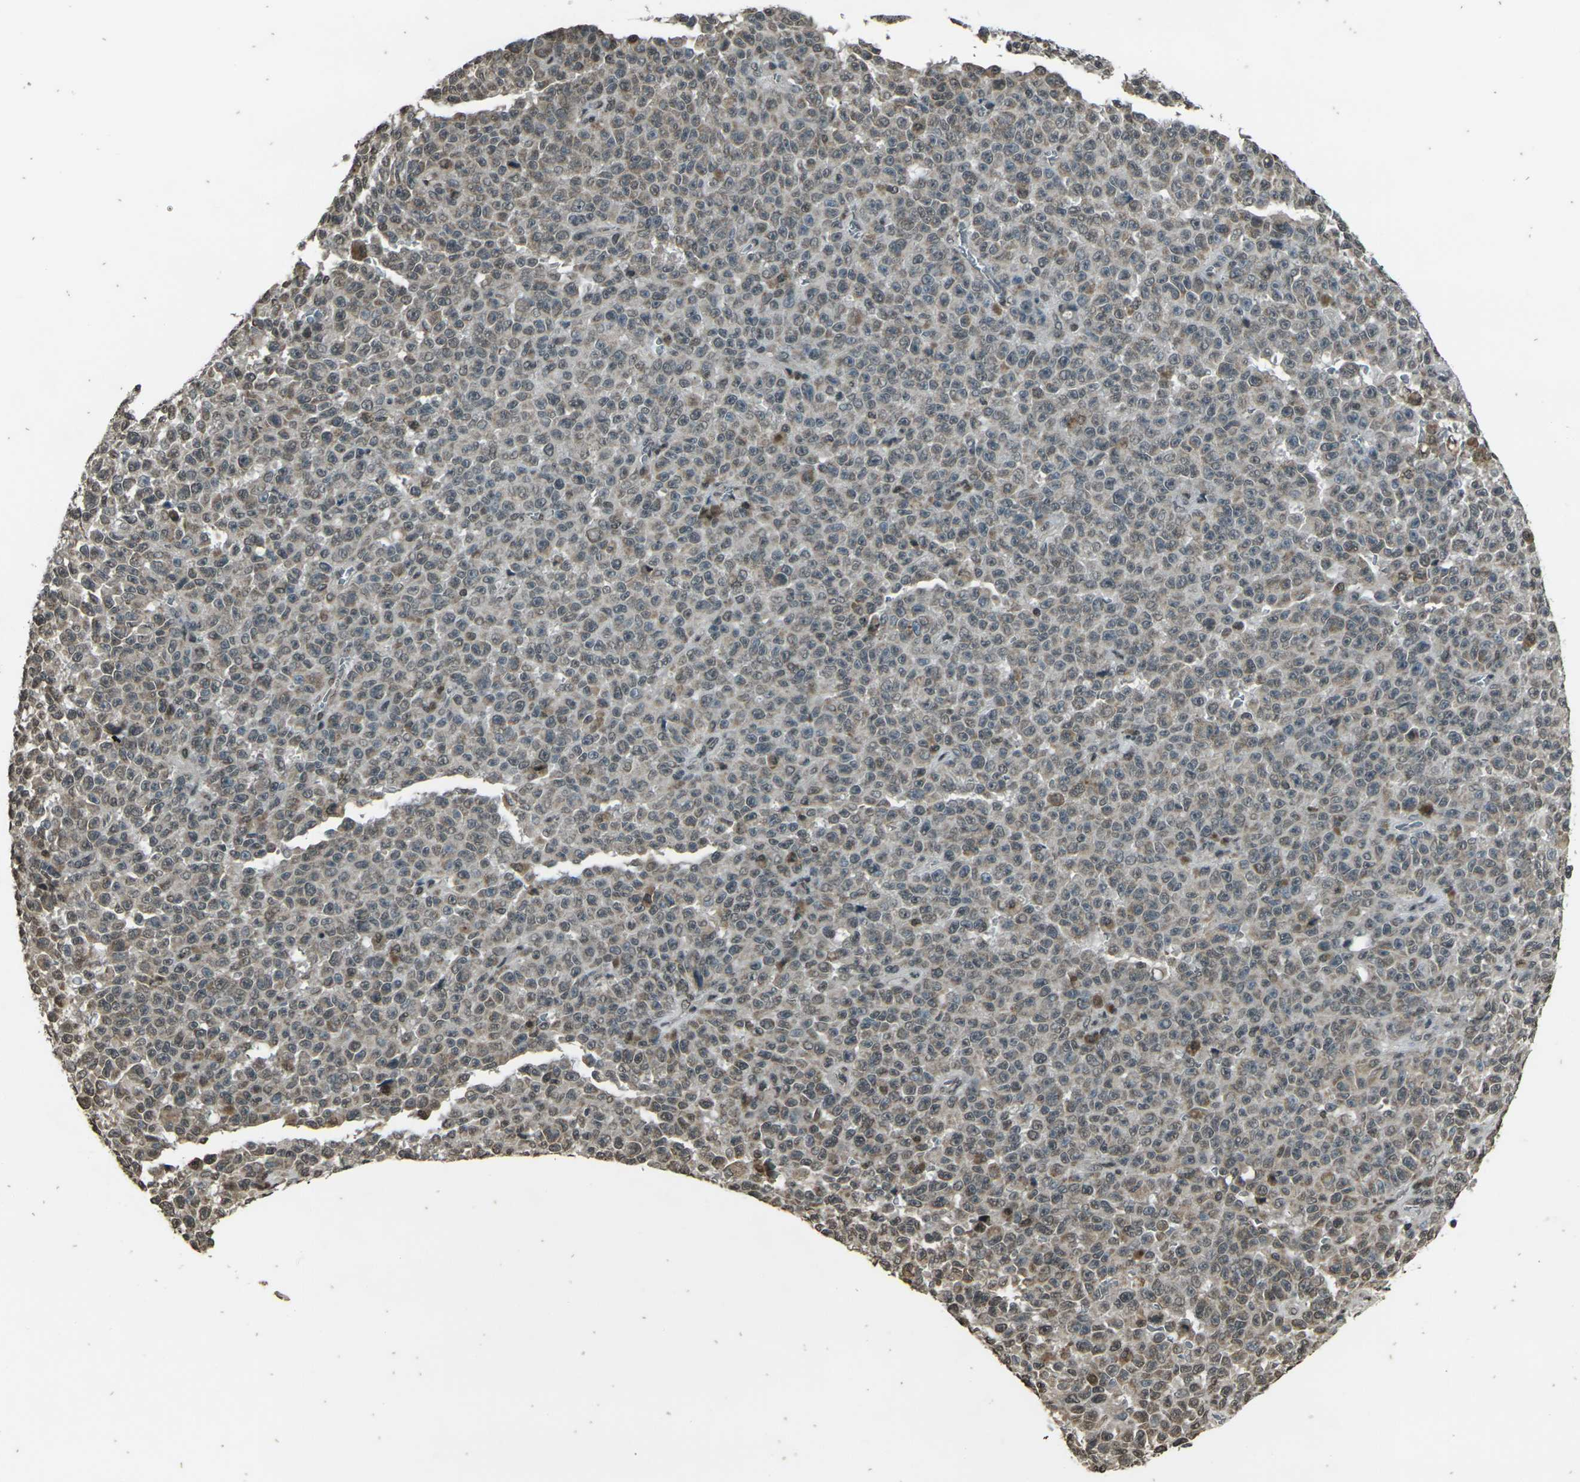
{"staining": {"intensity": "weak", "quantity": "25%-75%", "location": "cytoplasmic/membranous,nuclear"}, "tissue": "melanoma", "cell_type": "Tumor cells", "image_type": "cancer", "snomed": [{"axis": "morphology", "description": "Malignant melanoma, NOS"}, {"axis": "topography", "description": "Skin"}], "caption": "Tumor cells show low levels of weak cytoplasmic/membranous and nuclear expression in approximately 25%-75% of cells in malignant melanoma.", "gene": "PRPF8", "patient": {"sex": "female", "age": 82}}